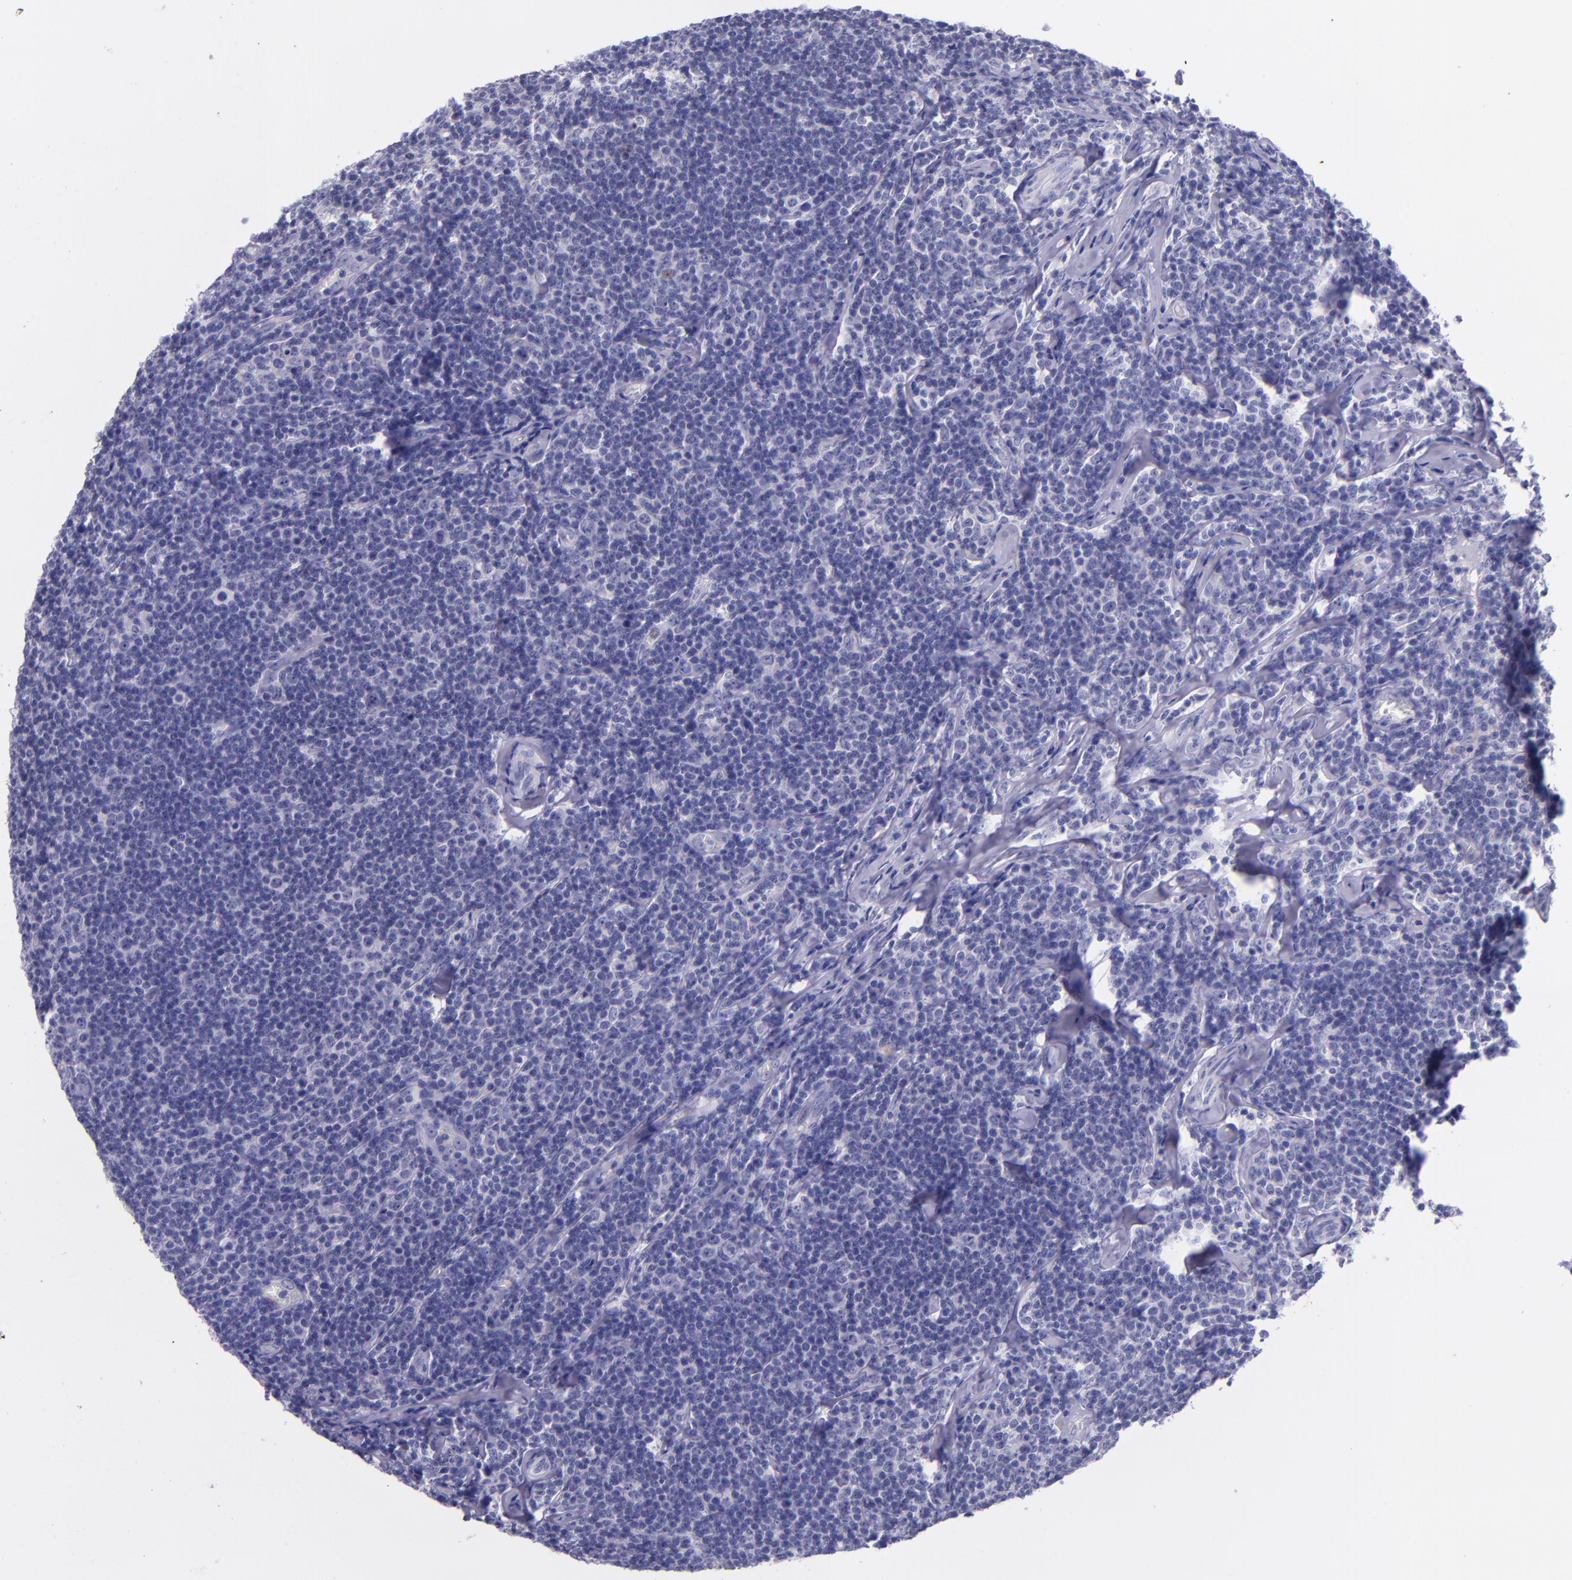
{"staining": {"intensity": "negative", "quantity": "none", "location": "none"}, "tissue": "lymphoma", "cell_type": "Tumor cells", "image_type": "cancer", "snomed": [{"axis": "morphology", "description": "Malignant lymphoma, non-Hodgkin's type, Low grade"}, {"axis": "topography", "description": "Lymph node"}], "caption": "This is an IHC image of human lymphoma. There is no staining in tumor cells.", "gene": "KRT4", "patient": {"sex": "male", "age": 74}}